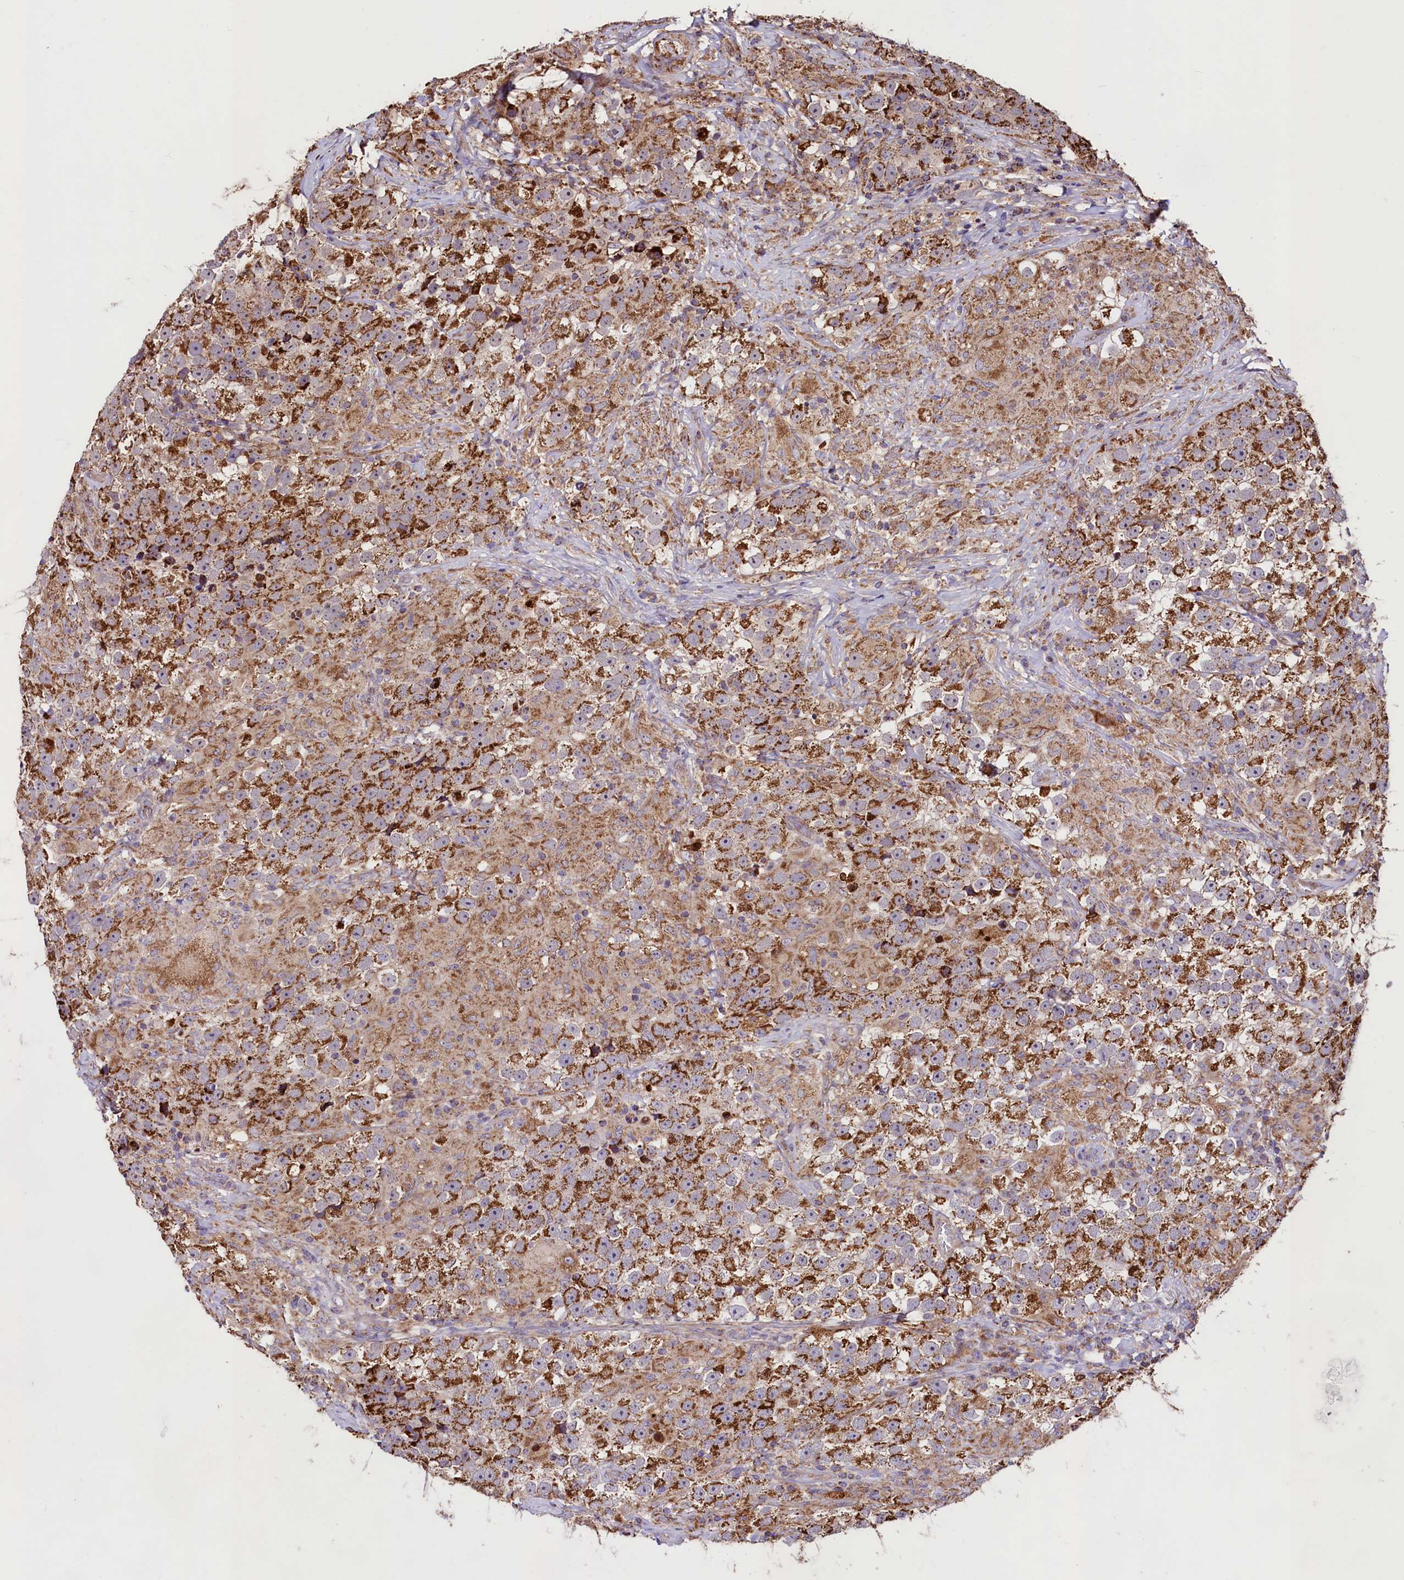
{"staining": {"intensity": "strong", "quantity": ">75%", "location": "cytoplasmic/membranous"}, "tissue": "testis cancer", "cell_type": "Tumor cells", "image_type": "cancer", "snomed": [{"axis": "morphology", "description": "Seminoma, NOS"}, {"axis": "topography", "description": "Testis"}], "caption": "This is a micrograph of immunohistochemistry staining of testis seminoma, which shows strong positivity in the cytoplasmic/membranous of tumor cells.", "gene": "STARD5", "patient": {"sex": "male", "age": 46}}